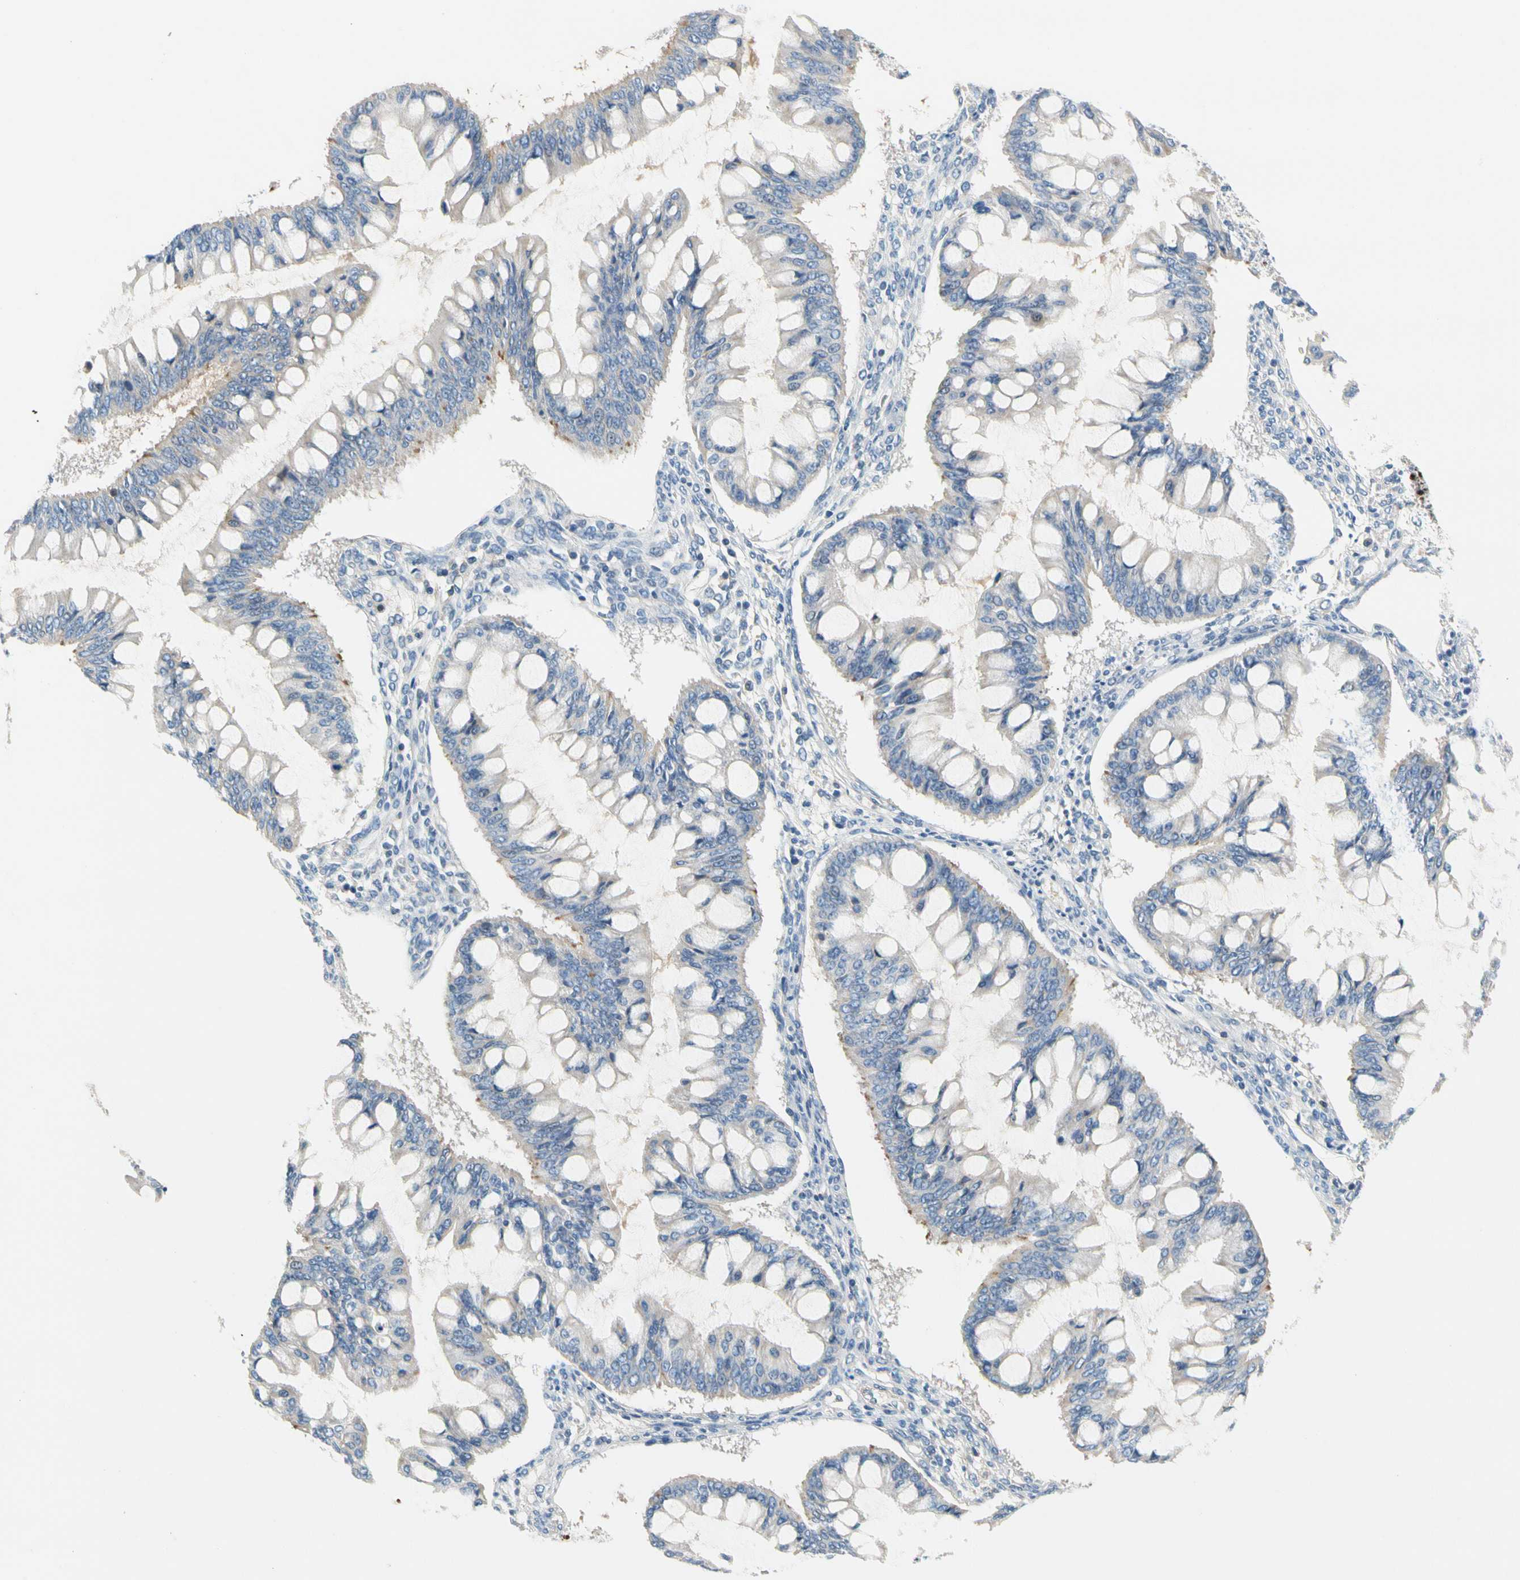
{"staining": {"intensity": "weak", "quantity": "<25%", "location": "cytoplasmic/membranous"}, "tissue": "ovarian cancer", "cell_type": "Tumor cells", "image_type": "cancer", "snomed": [{"axis": "morphology", "description": "Cystadenocarcinoma, mucinous, NOS"}, {"axis": "topography", "description": "Ovary"}], "caption": "An IHC image of ovarian cancer (mucinous cystadenocarcinoma) is shown. There is no staining in tumor cells of ovarian cancer (mucinous cystadenocarcinoma).", "gene": "SP140", "patient": {"sex": "female", "age": 73}}